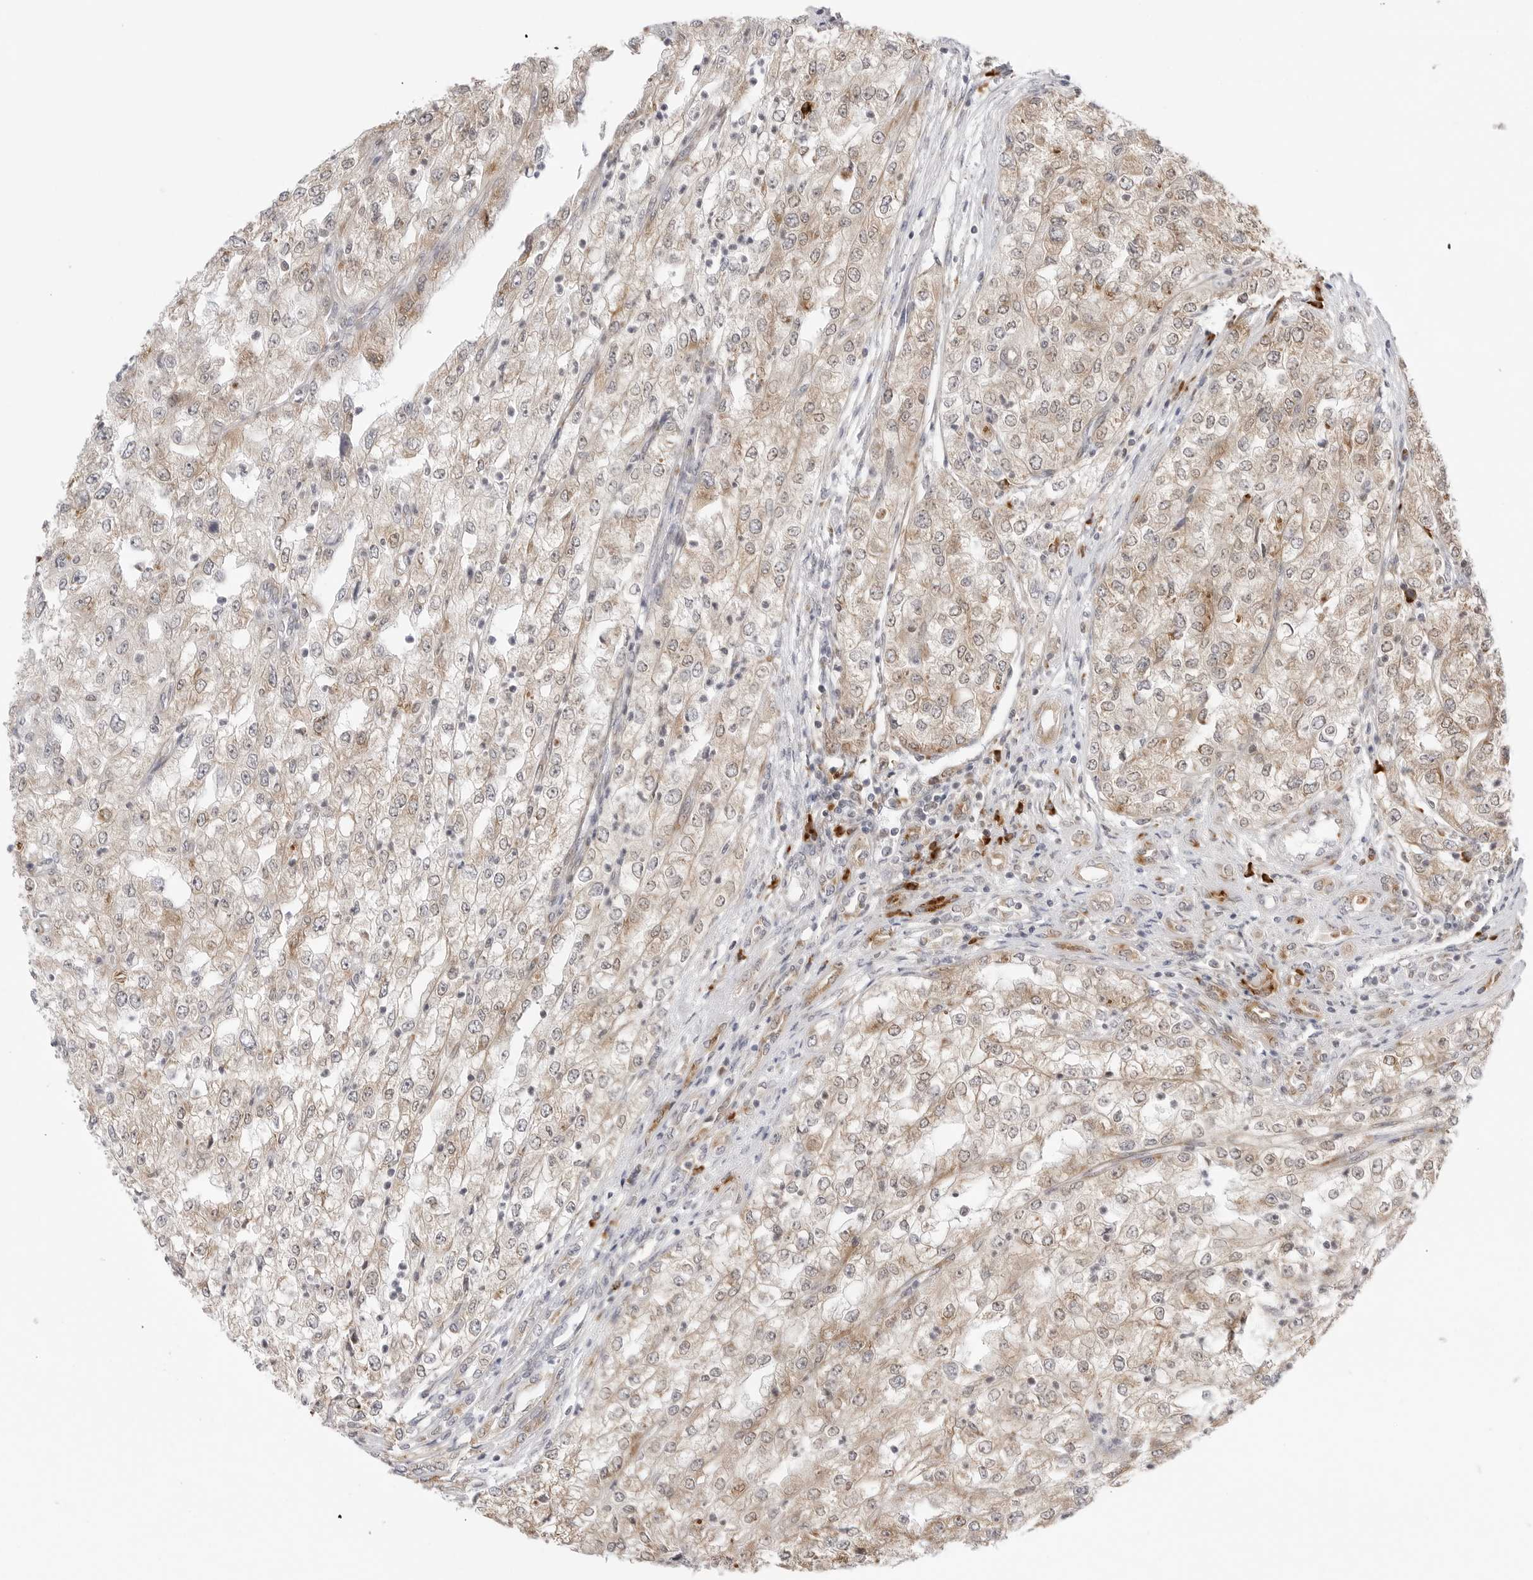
{"staining": {"intensity": "weak", "quantity": ">75%", "location": "cytoplasmic/membranous"}, "tissue": "renal cancer", "cell_type": "Tumor cells", "image_type": "cancer", "snomed": [{"axis": "morphology", "description": "Adenocarcinoma, NOS"}, {"axis": "topography", "description": "Kidney"}], "caption": "Immunohistochemical staining of renal adenocarcinoma demonstrates low levels of weak cytoplasmic/membranous protein staining in about >75% of tumor cells.", "gene": "RPN1", "patient": {"sex": "female", "age": 54}}